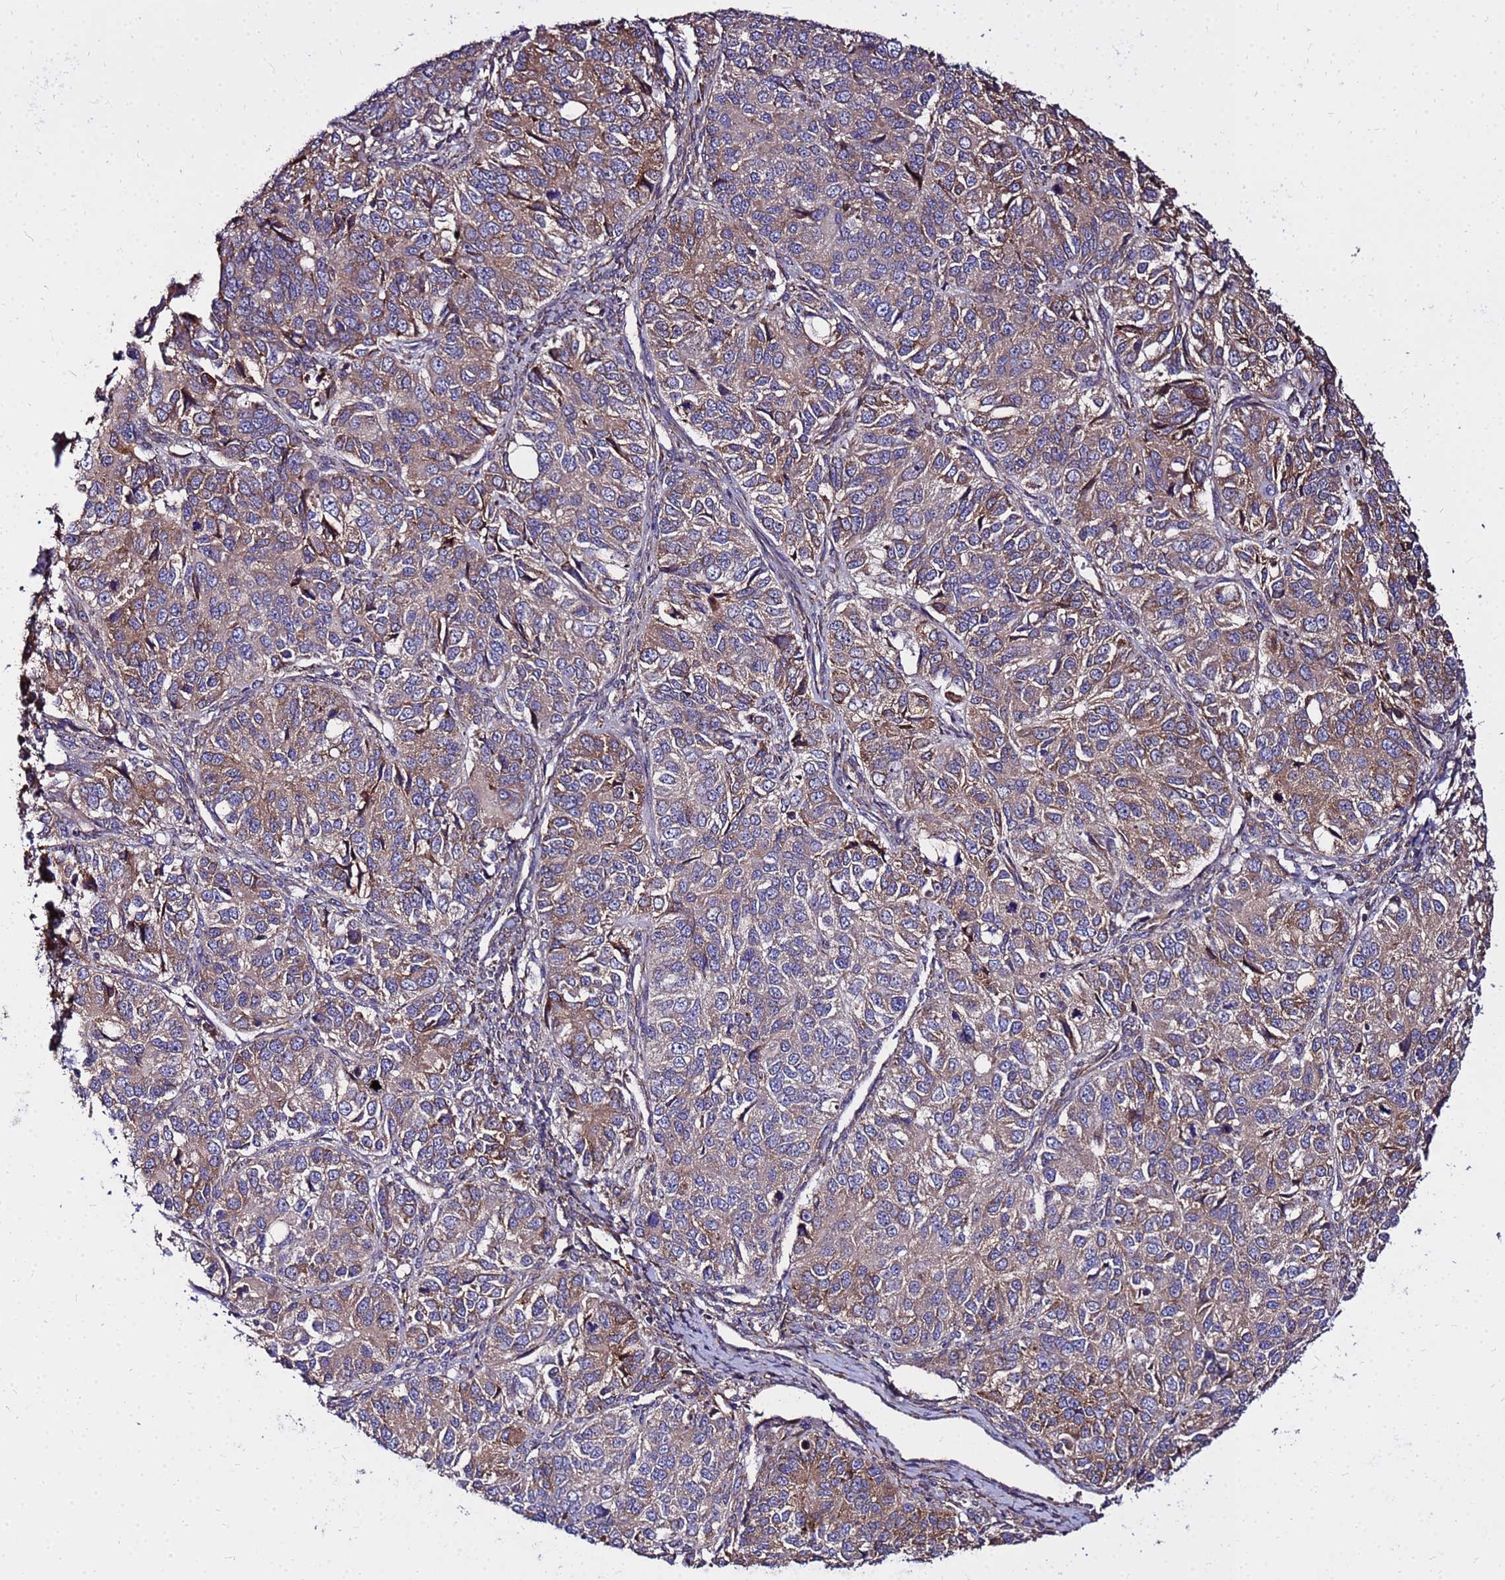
{"staining": {"intensity": "moderate", "quantity": ">75%", "location": "cytoplasmic/membranous"}, "tissue": "ovarian cancer", "cell_type": "Tumor cells", "image_type": "cancer", "snomed": [{"axis": "morphology", "description": "Carcinoma, endometroid"}, {"axis": "topography", "description": "Ovary"}], "caption": "Protein staining reveals moderate cytoplasmic/membranous expression in about >75% of tumor cells in endometroid carcinoma (ovarian). The protein of interest is shown in brown color, while the nuclei are stained blue.", "gene": "WWC2", "patient": {"sex": "female", "age": 51}}